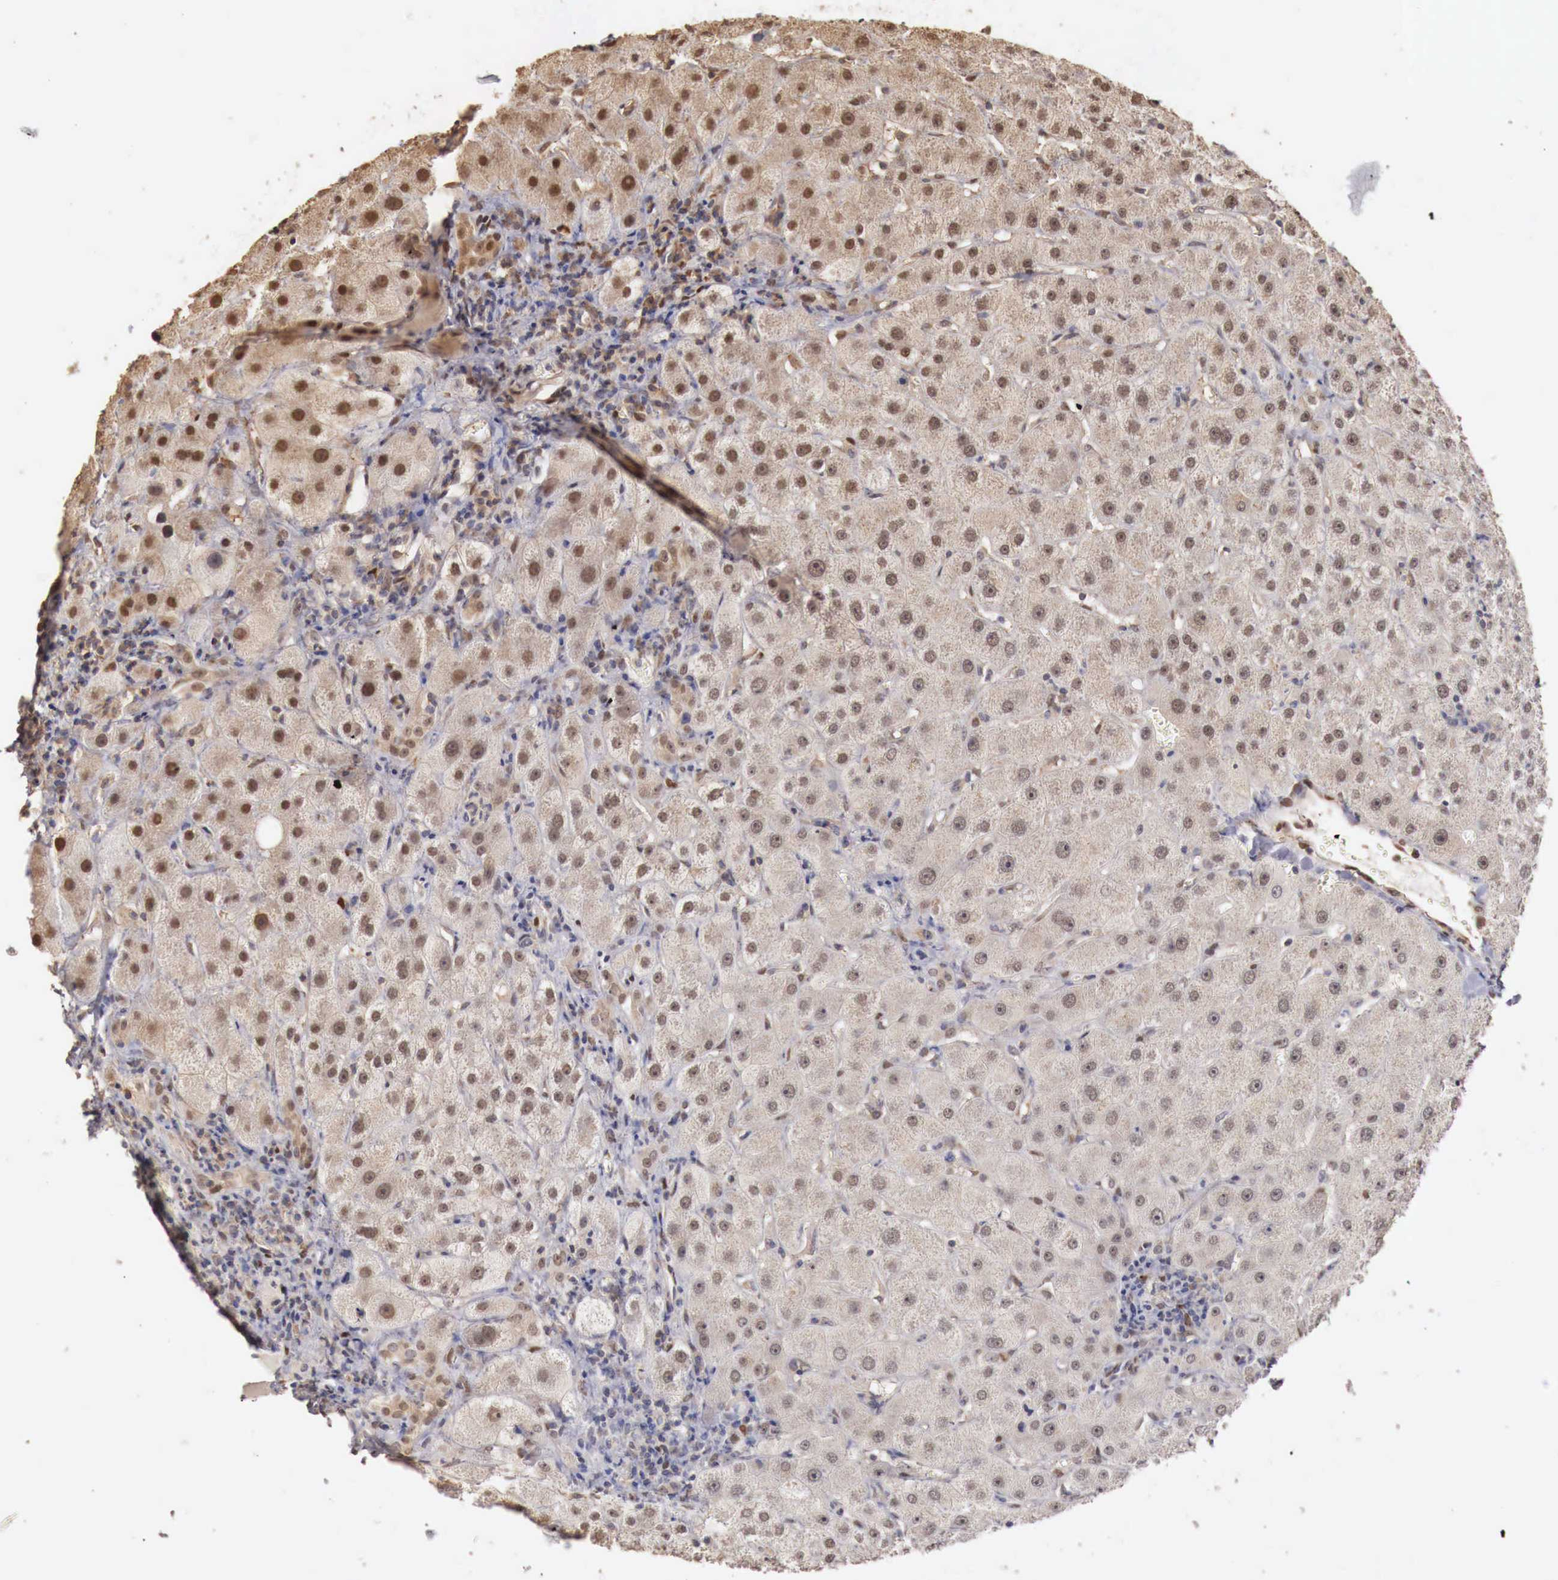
{"staining": {"intensity": "negative", "quantity": "none", "location": "none"}, "tissue": "liver", "cell_type": "Cholangiocytes", "image_type": "normal", "snomed": [{"axis": "morphology", "description": "Normal tissue, NOS"}, {"axis": "topography", "description": "Liver"}], "caption": "IHC micrograph of unremarkable liver: liver stained with DAB (3,3'-diaminobenzidine) exhibits no significant protein expression in cholangiocytes.", "gene": "KHDRBS2", "patient": {"sex": "female", "age": 79}}